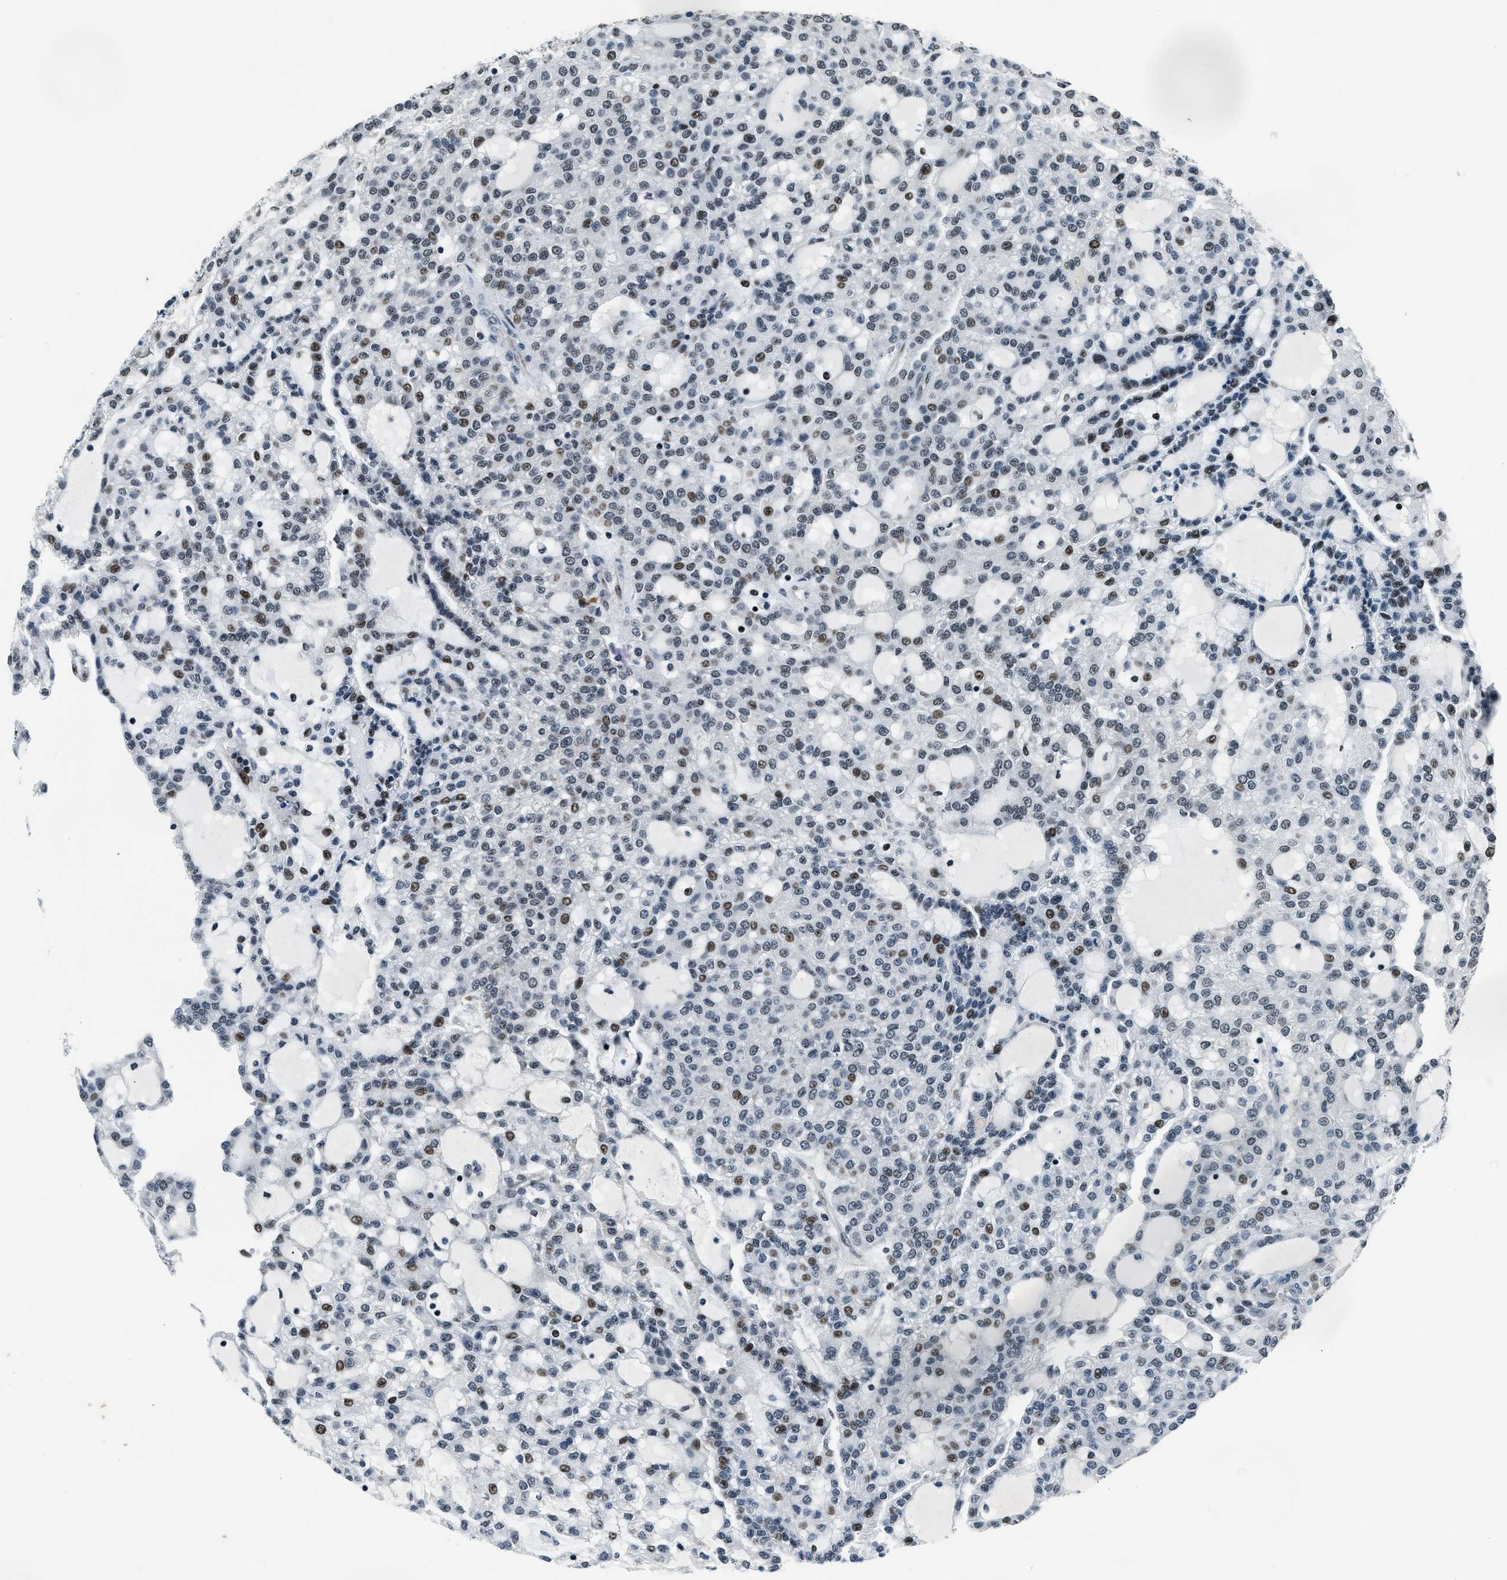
{"staining": {"intensity": "moderate", "quantity": "<25%", "location": "nuclear"}, "tissue": "renal cancer", "cell_type": "Tumor cells", "image_type": "cancer", "snomed": [{"axis": "morphology", "description": "Adenocarcinoma, NOS"}, {"axis": "topography", "description": "Kidney"}], "caption": "Adenocarcinoma (renal) stained with DAB IHC demonstrates low levels of moderate nuclear staining in approximately <25% of tumor cells. Using DAB (3,3'-diaminobenzidine) (brown) and hematoxylin (blue) stains, captured at high magnification using brightfield microscopy.", "gene": "PRRC2B", "patient": {"sex": "male", "age": 63}}